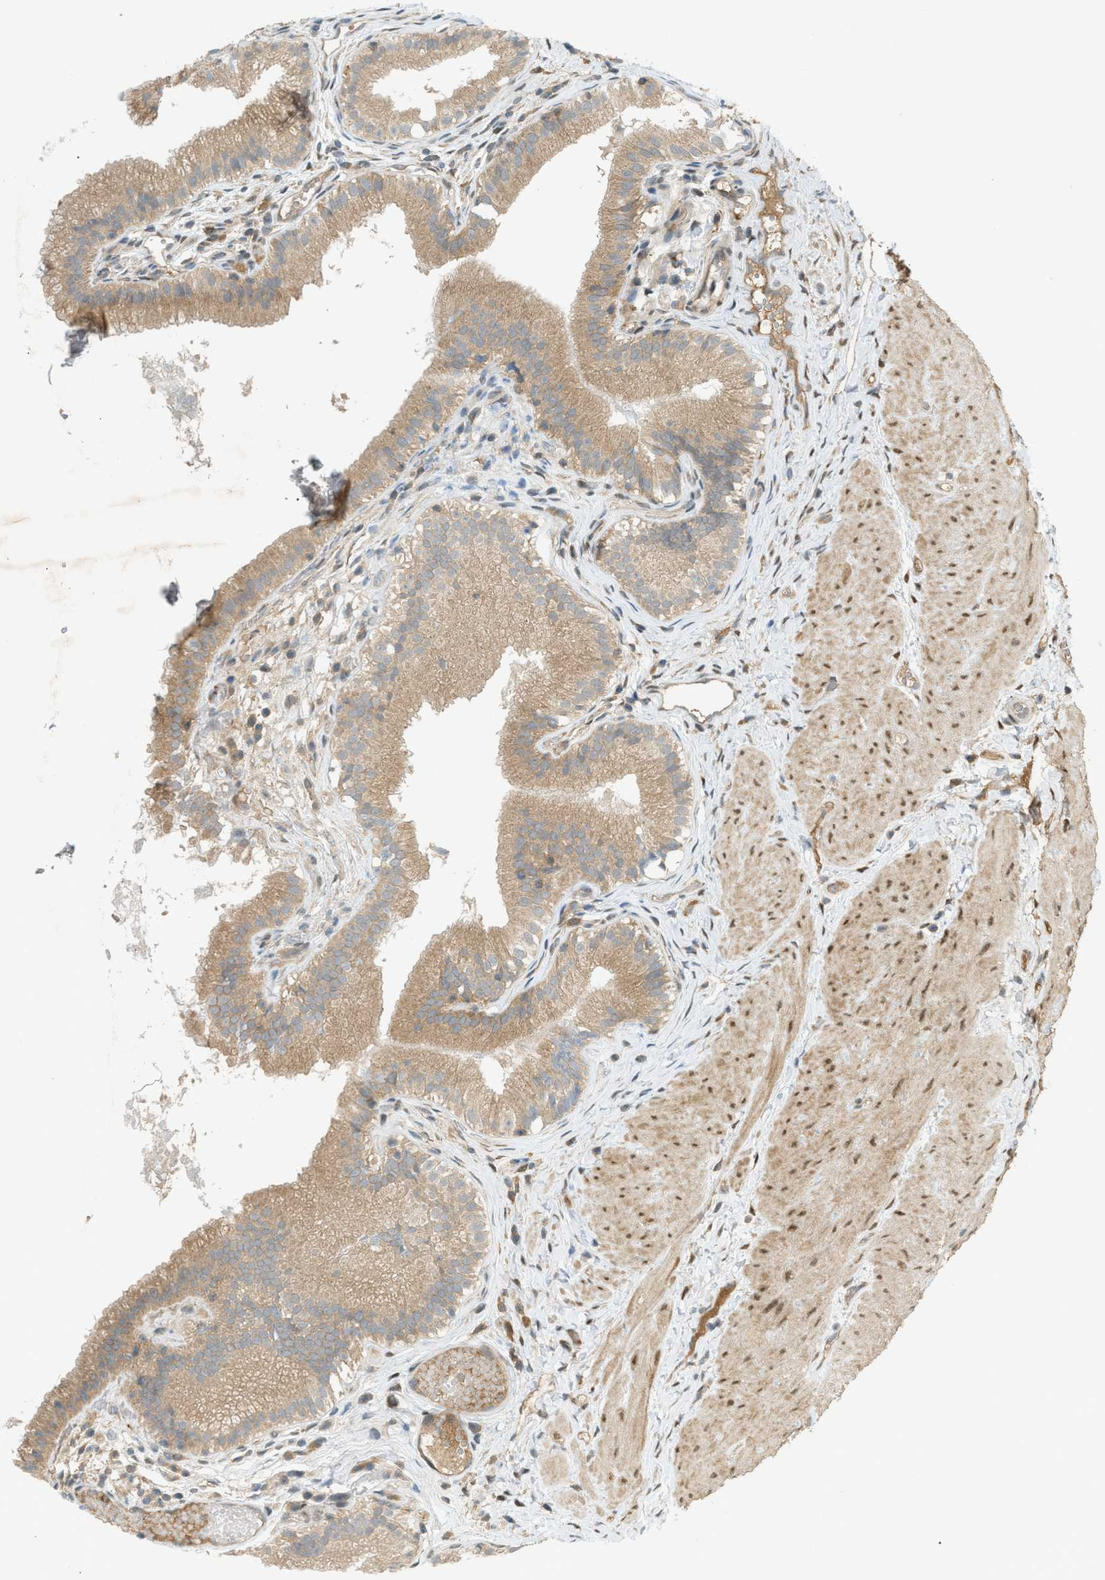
{"staining": {"intensity": "moderate", "quantity": ">75%", "location": "cytoplasmic/membranous"}, "tissue": "gallbladder", "cell_type": "Glandular cells", "image_type": "normal", "snomed": [{"axis": "morphology", "description": "Normal tissue, NOS"}, {"axis": "topography", "description": "Gallbladder"}], "caption": "Protein analysis of normal gallbladder demonstrates moderate cytoplasmic/membranous positivity in approximately >75% of glandular cells.", "gene": "DYRK1A", "patient": {"sex": "female", "age": 26}}